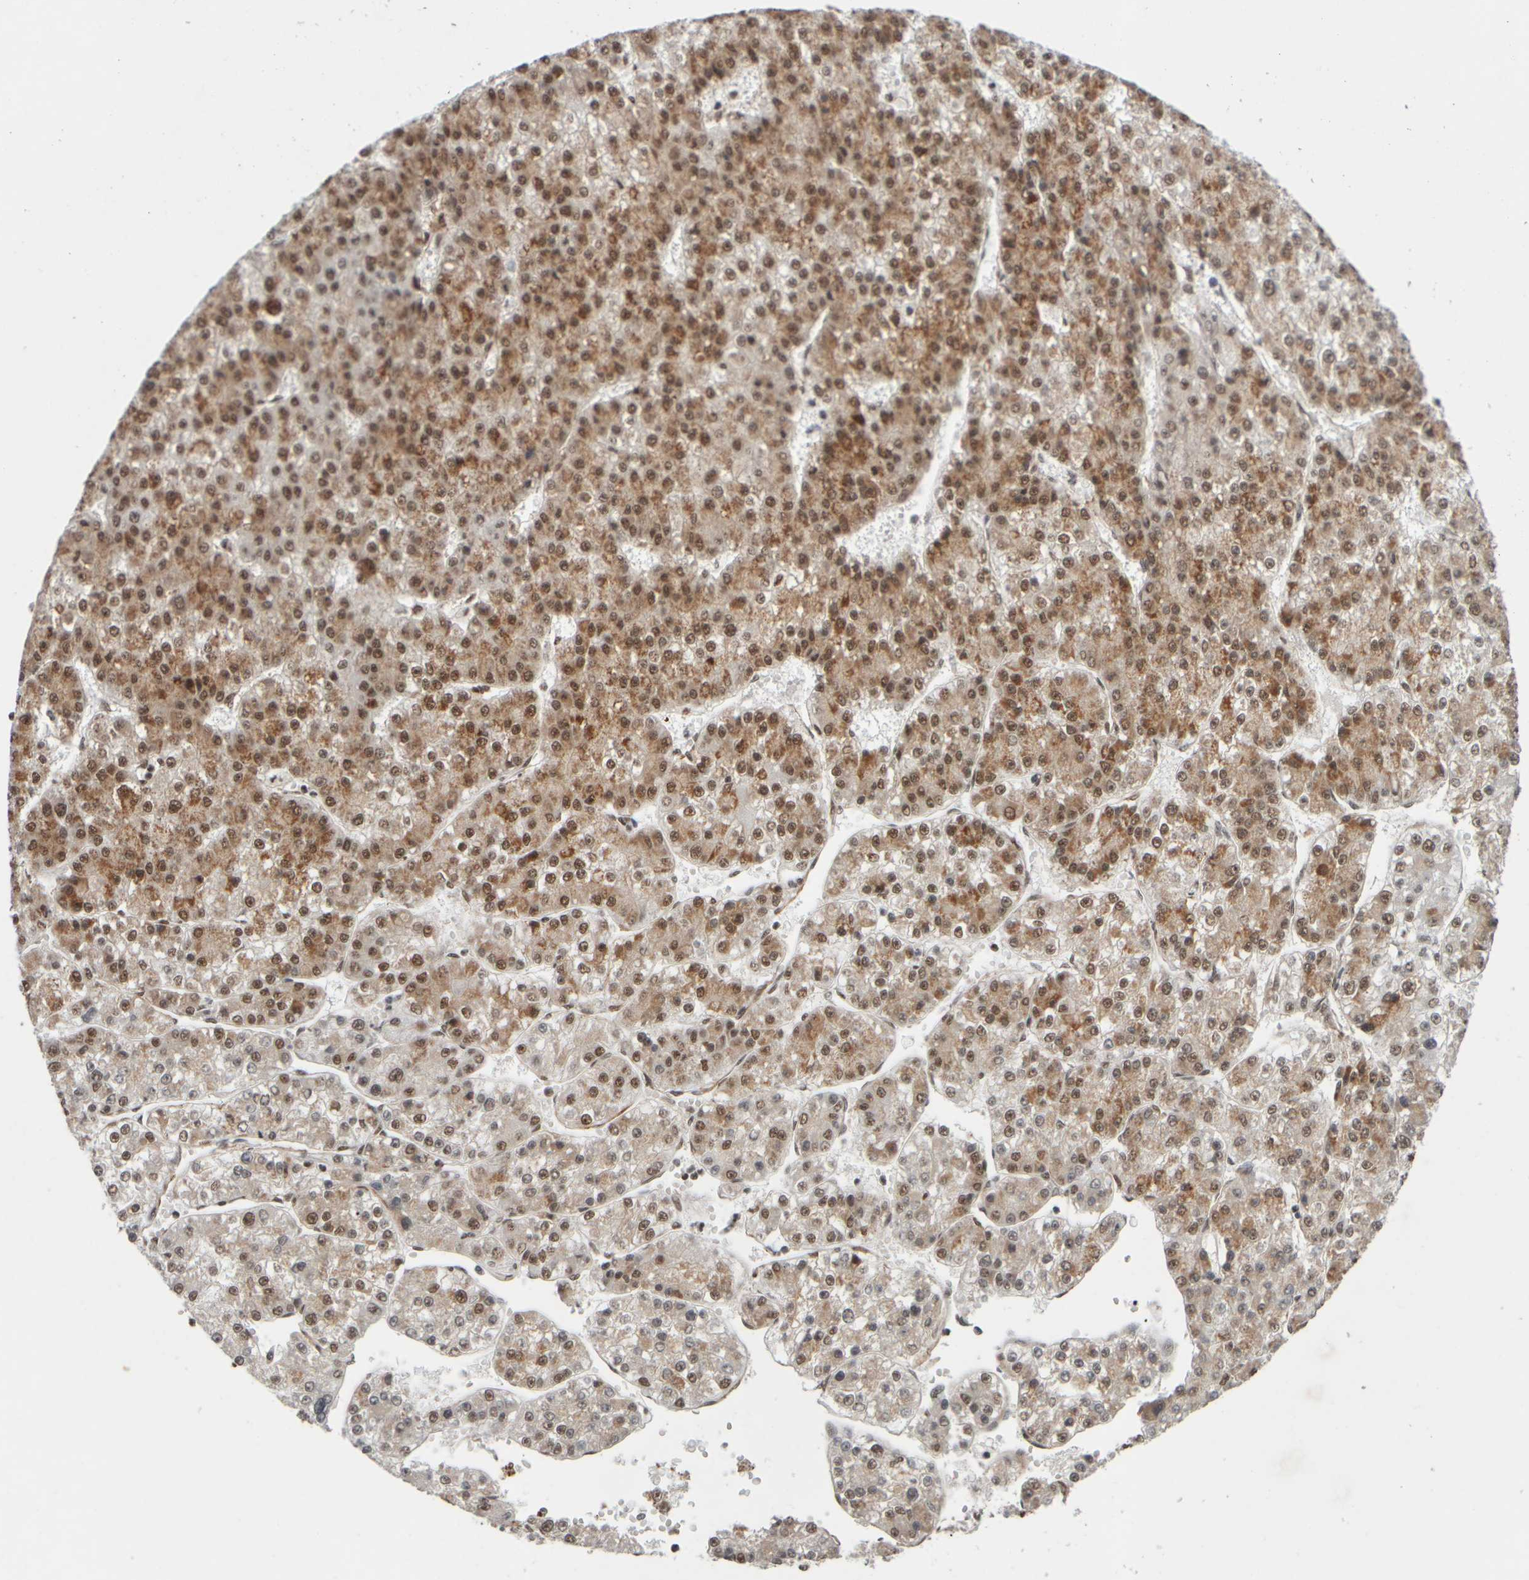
{"staining": {"intensity": "strong", "quantity": ">75%", "location": "cytoplasmic/membranous"}, "tissue": "liver cancer", "cell_type": "Tumor cells", "image_type": "cancer", "snomed": [{"axis": "morphology", "description": "Carcinoma, Hepatocellular, NOS"}, {"axis": "topography", "description": "Liver"}], "caption": "Brown immunohistochemical staining in hepatocellular carcinoma (liver) shows strong cytoplasmic/membranous positivity in about >75% of tumor cells. Nuclei are stained in blue.", "gene": "SYNRG", "patient": {"sex": "female", "age": 73}}